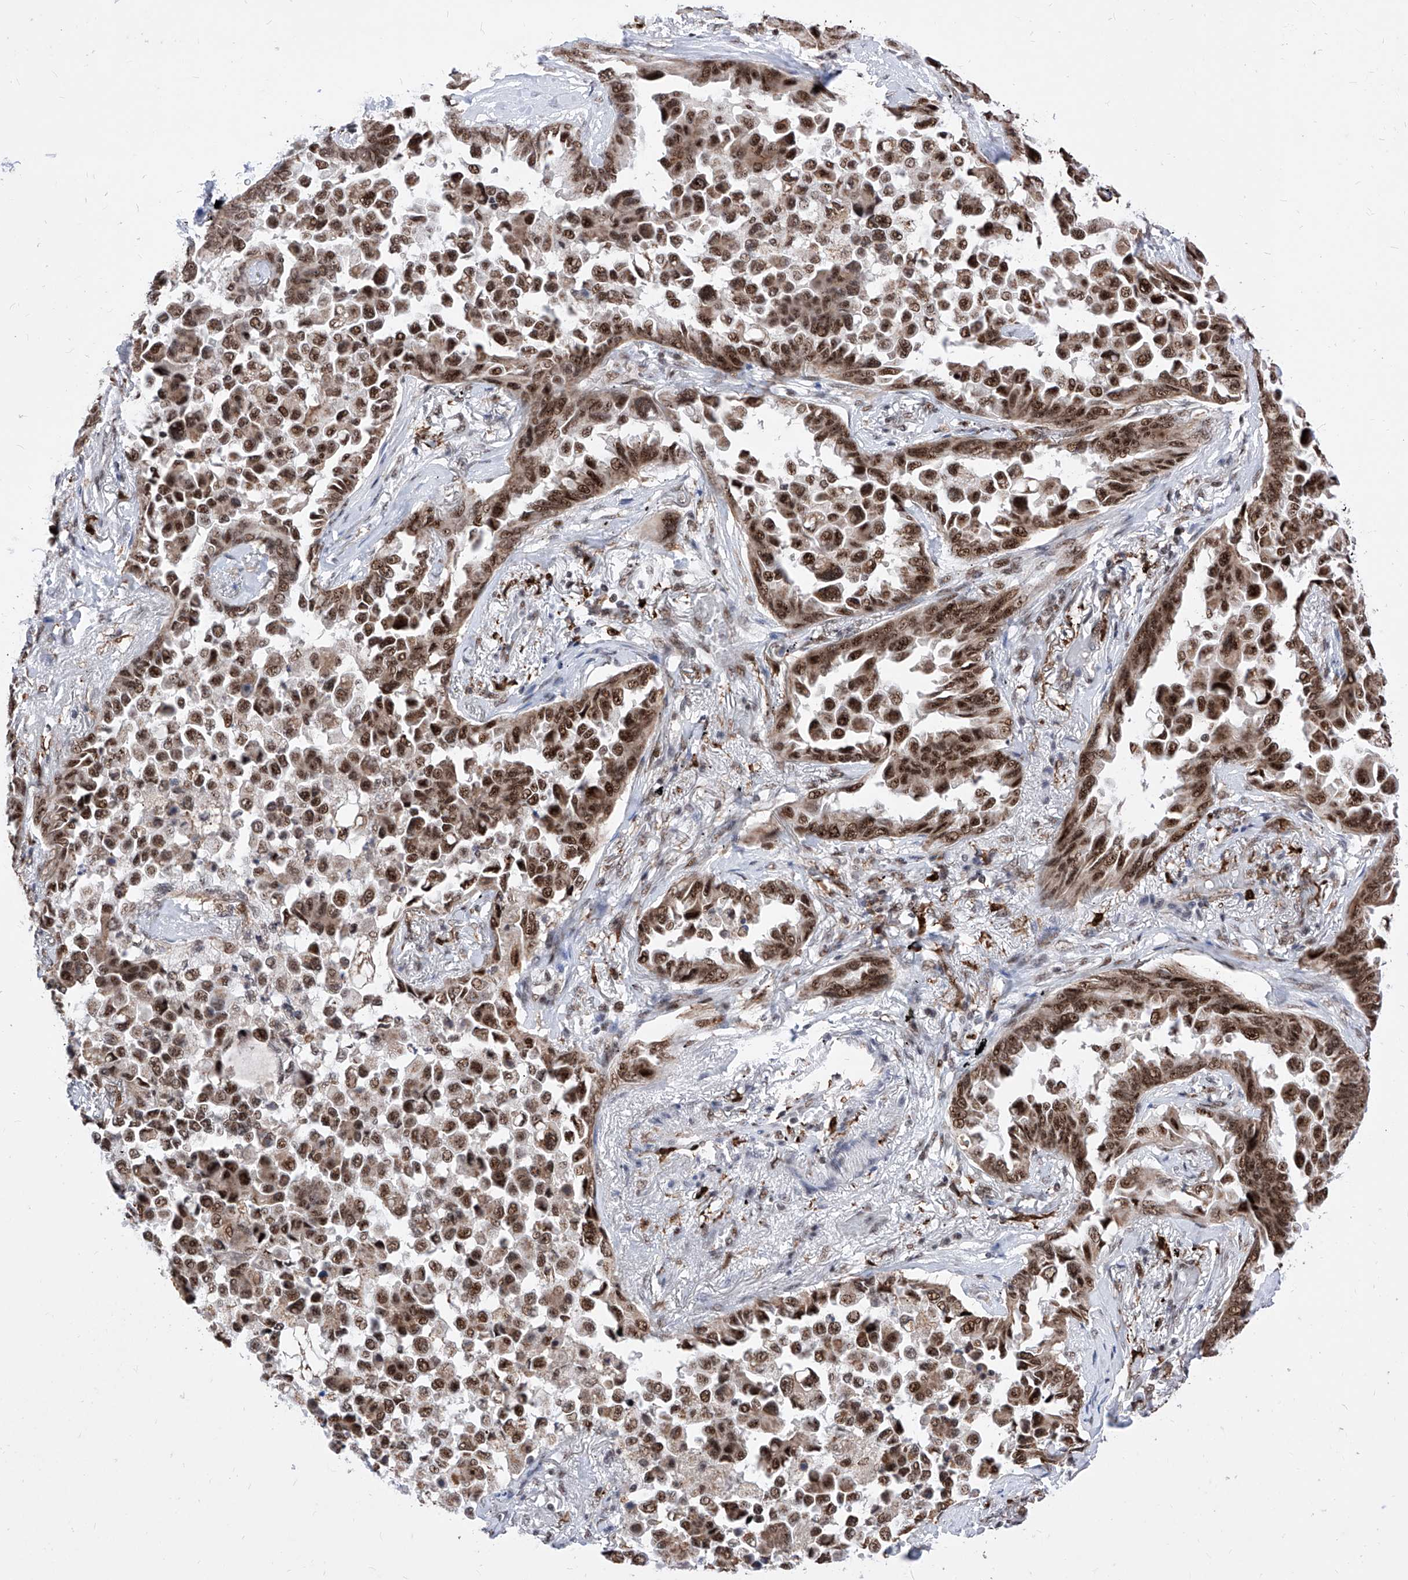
{"staining": {"intensity": "strong", "quantity": ">75%", "location": "cytoplasmic/membranous,nuclear"}, "tissue": "lung cancer", "cell_type": "Tumor cells", "image_type": "cancer", "snomed": [{"axis": "morphology", "description": "Adenocarcinoma, NOS"}, {"axis": "topography", "description": "Lung"}], "caption": "A brown stain labels strong cytoplasmic/membranous and nuclear positivity of a protein in human lung cancer (adenocarcinoma) tumor cells.", "gene": "PHF5A", "patient": {"sex": "female", "age": 67}}